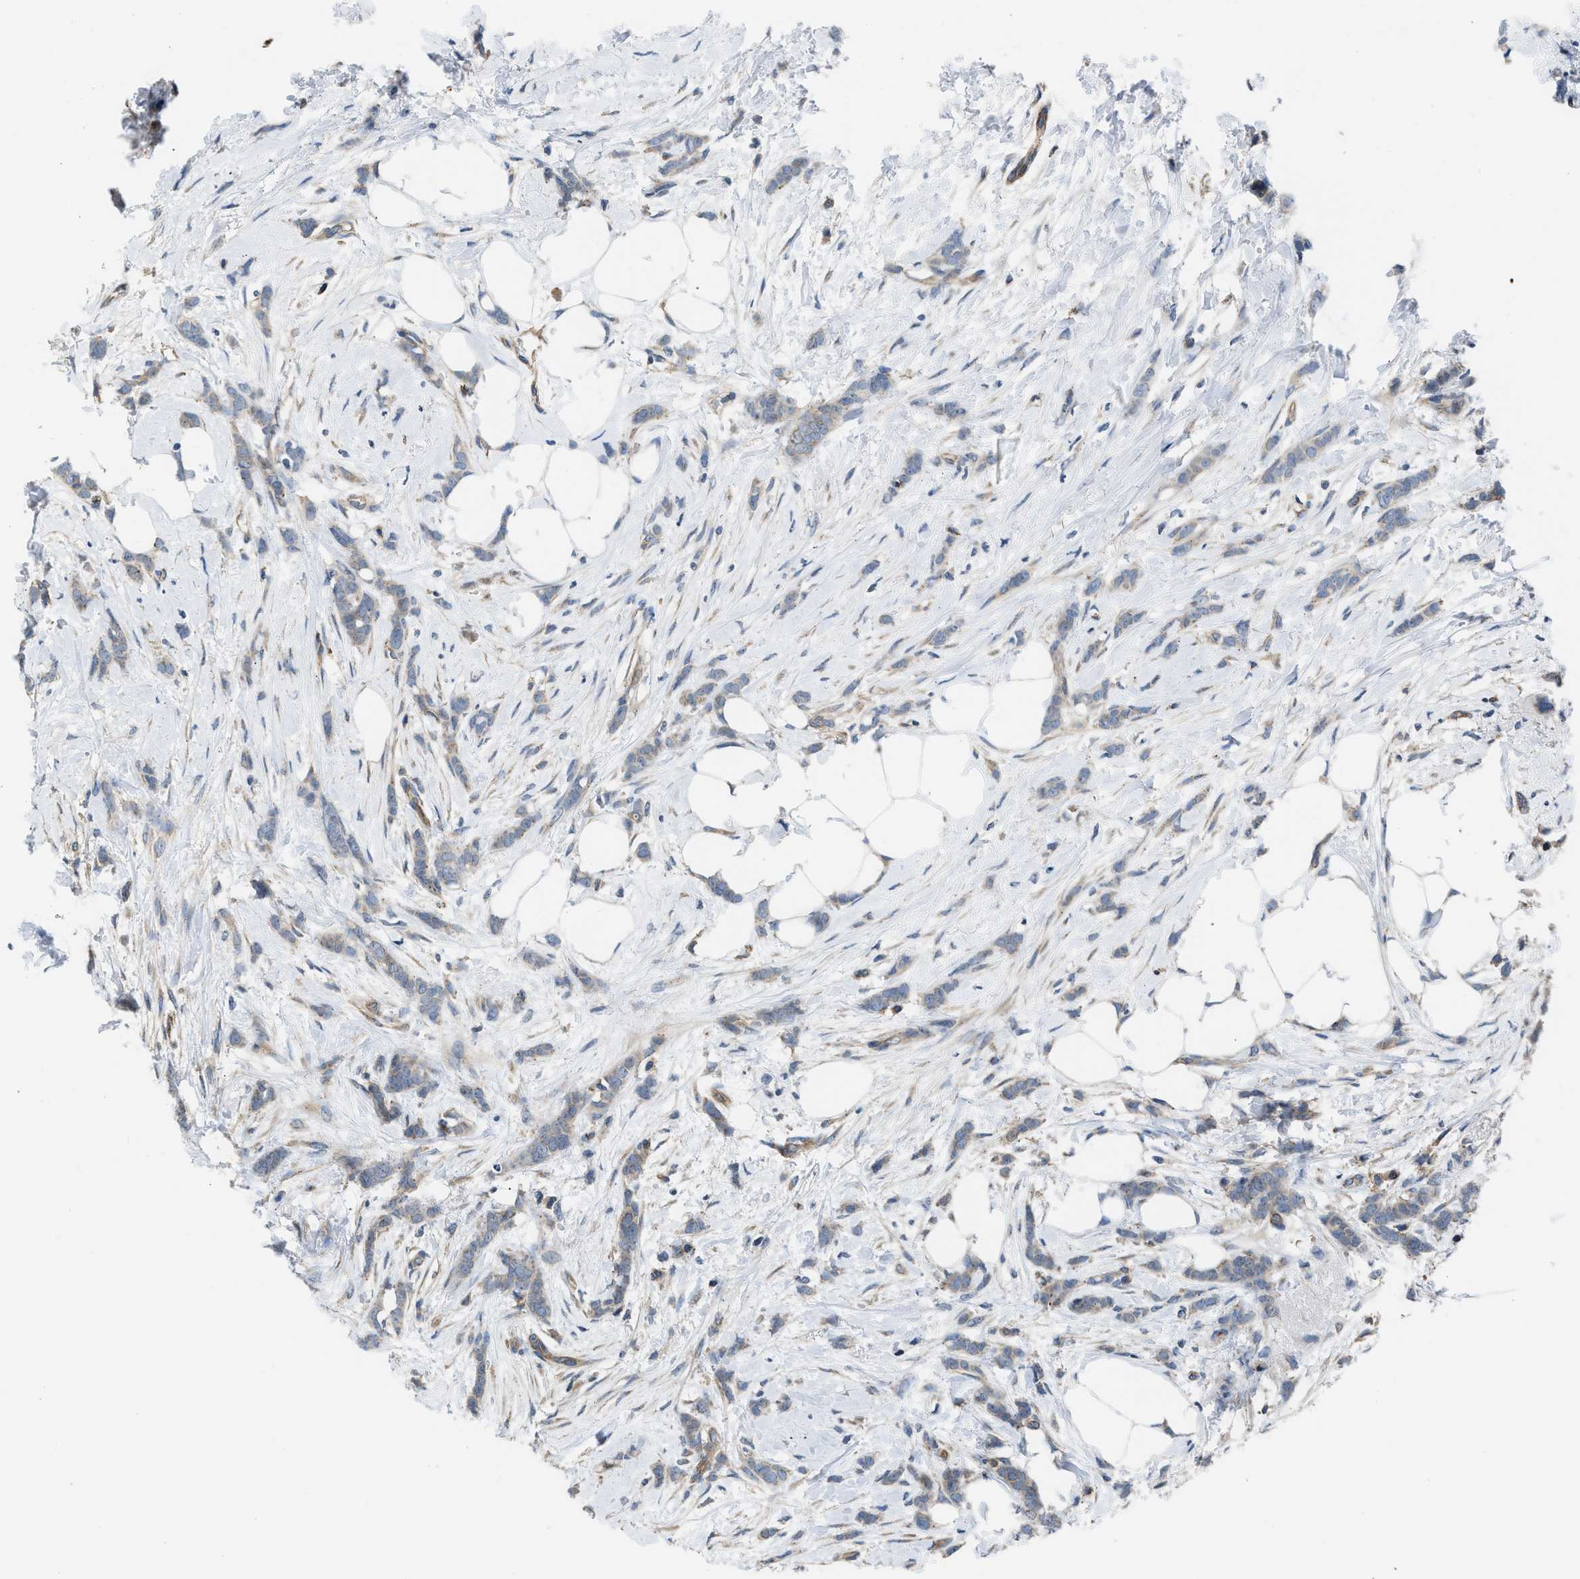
{"staining": {"intensity": "weak", "quantity": ">75%", "location": "cytoplasmic/membranous"}, "tissue": "breast cancer", "cell_type": "Tumor cells", "image_type": "cancer", "snomed": [{"axis": "morphology", "description": "Lobular carcinoma, in situ"}, {"axis": "morphology", "description": "Lobular carcinoma"}, {"axis": "topography", "description": "Breast"}], "caption": "Breast lobular carcinoma was stained to show a protein in brown. There is low levels of weak cytoplasmic/membranous positivity in about >75% of tumor cells.", "gene": "GPATCH2L", "patient": {"sex": "female", "age": 41}}